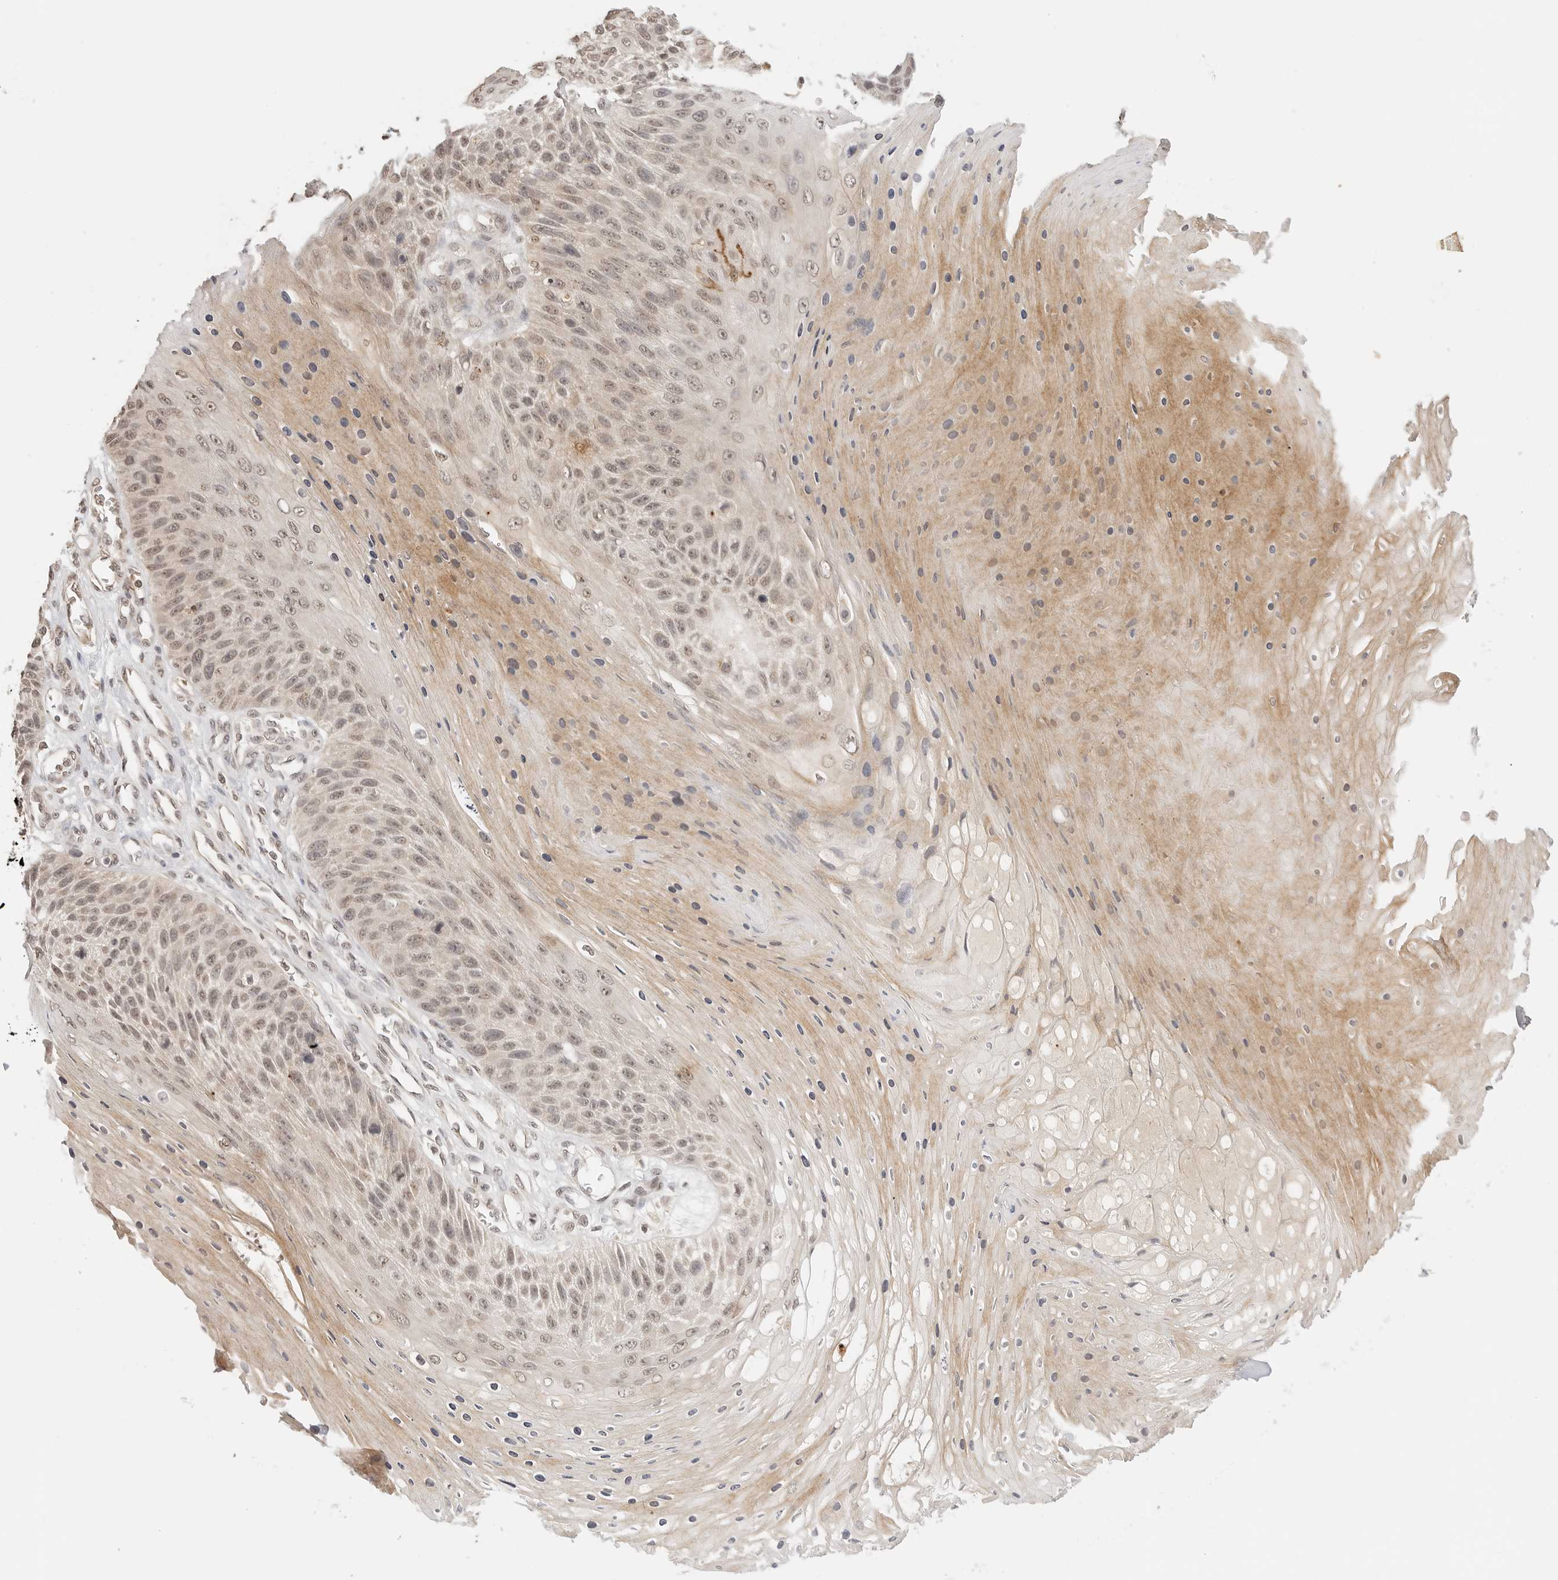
{"staining": {"intensity": "weak", "quantity": ">75%", "location": "nuclear"}, "tissue": "skin cancer", "cell_type": "Tumor cells", "image_type": "cancer", "snomed": [{"axis": "morphology", "description": "Squamous cell carcinoma, NOS"}, {"axis": "topography", "description": "Skin"}], "caption": "Skin cancer stained with DAB (3,3'-diaminobenzidine) IHC shows low levels of weak nuclear expression in about >75% of tumor cells.", "gene": "GPR34", "patient": {"sex": "female", "age": 88}}